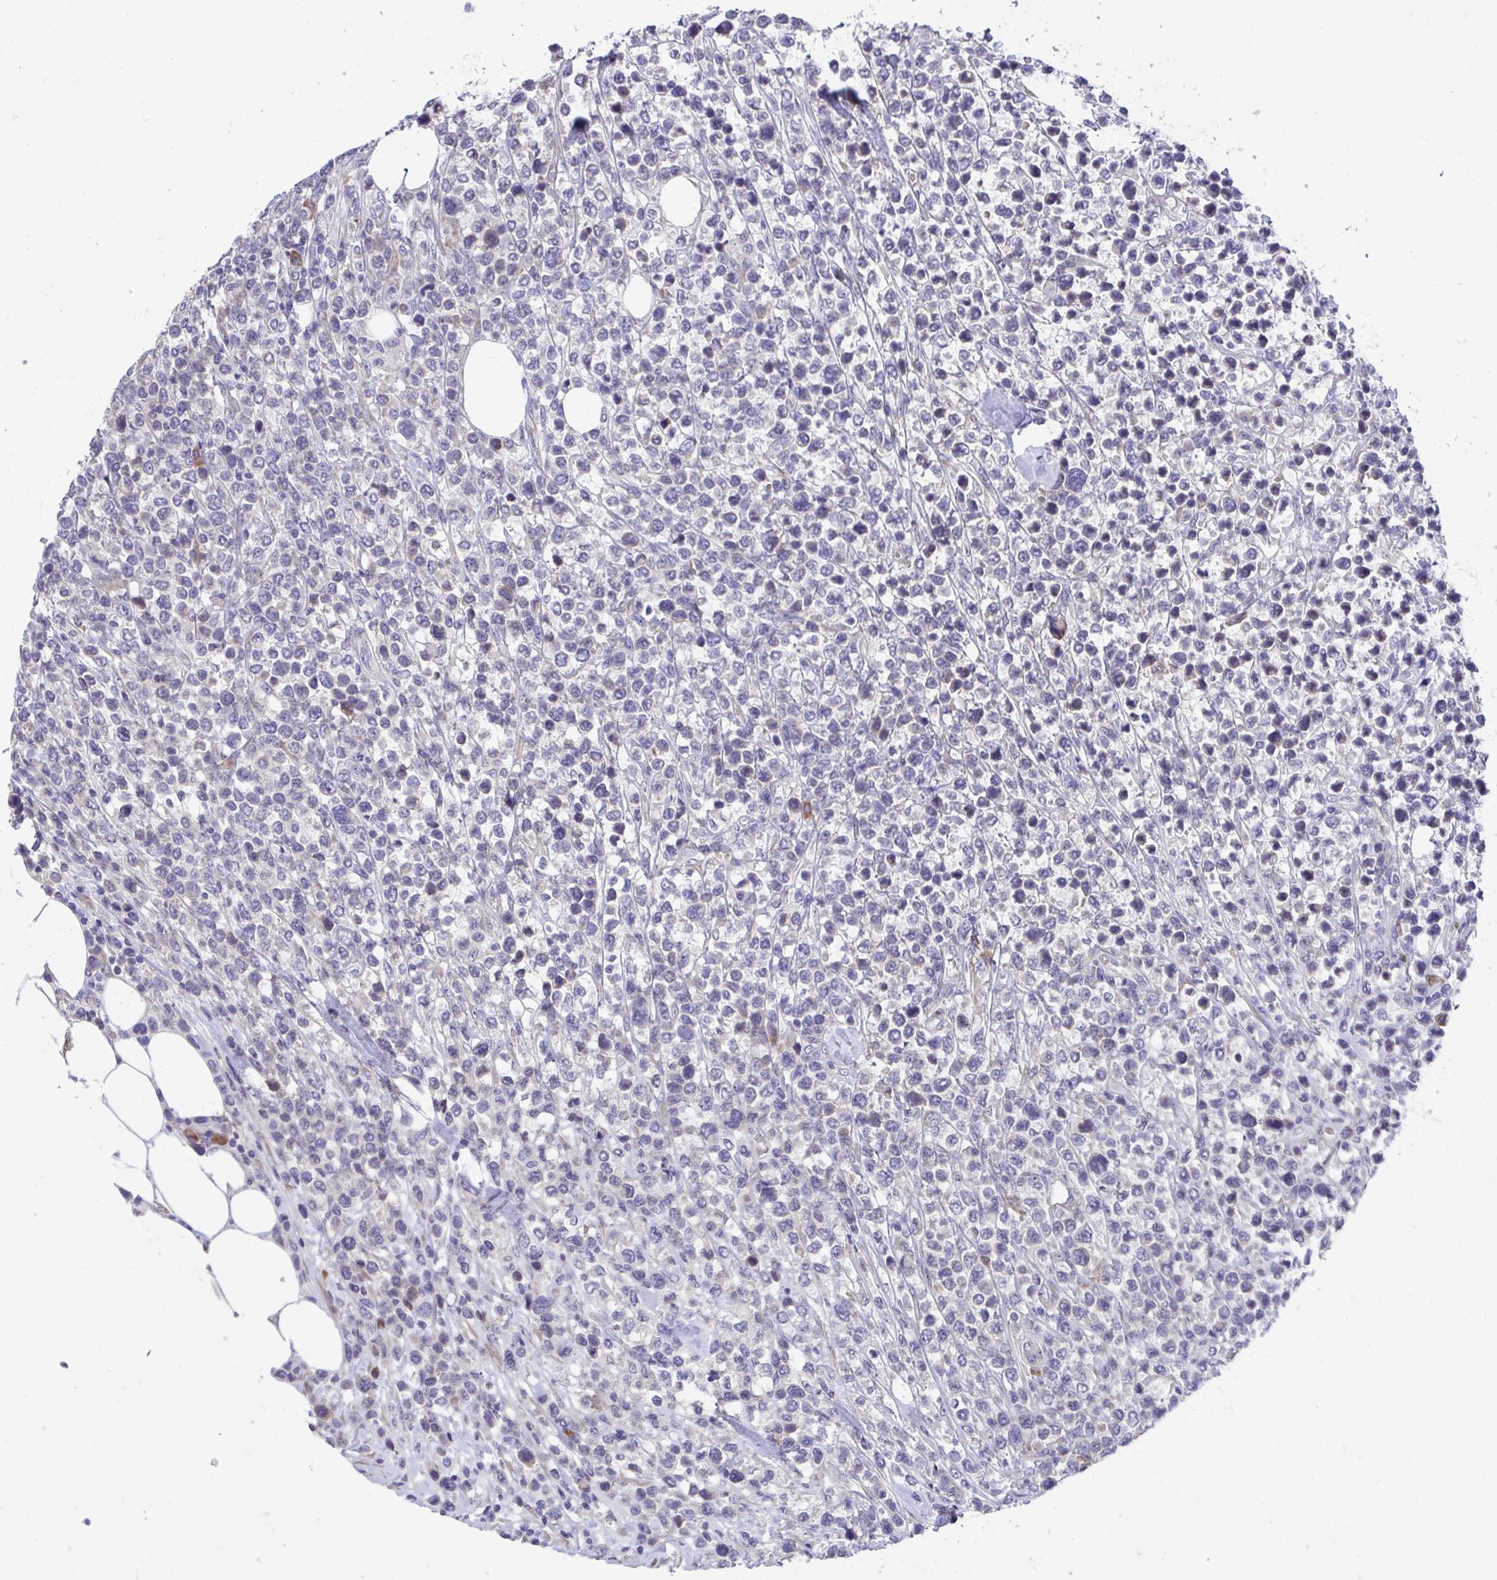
{"staining": {"intensity": "negative", "quantity": "none", "location": "none"}, "tissue": "lymphoma", "cell_type": "Tumor cells", "image_type": "cancer", "snomed": [{"axis": "morphology", "description": "Malignant lymphoma, non-Hodgkin's type, High grade"}, {"axis": "topography", "description": "Soft tissue"}], "caption": "The micrograph shows no staining of tumor cells in high-grade malignant lymphoma, non-Hodgkin's type.", "gene": "SUSD4", "patient": {"sex": "female", "age": 56}}